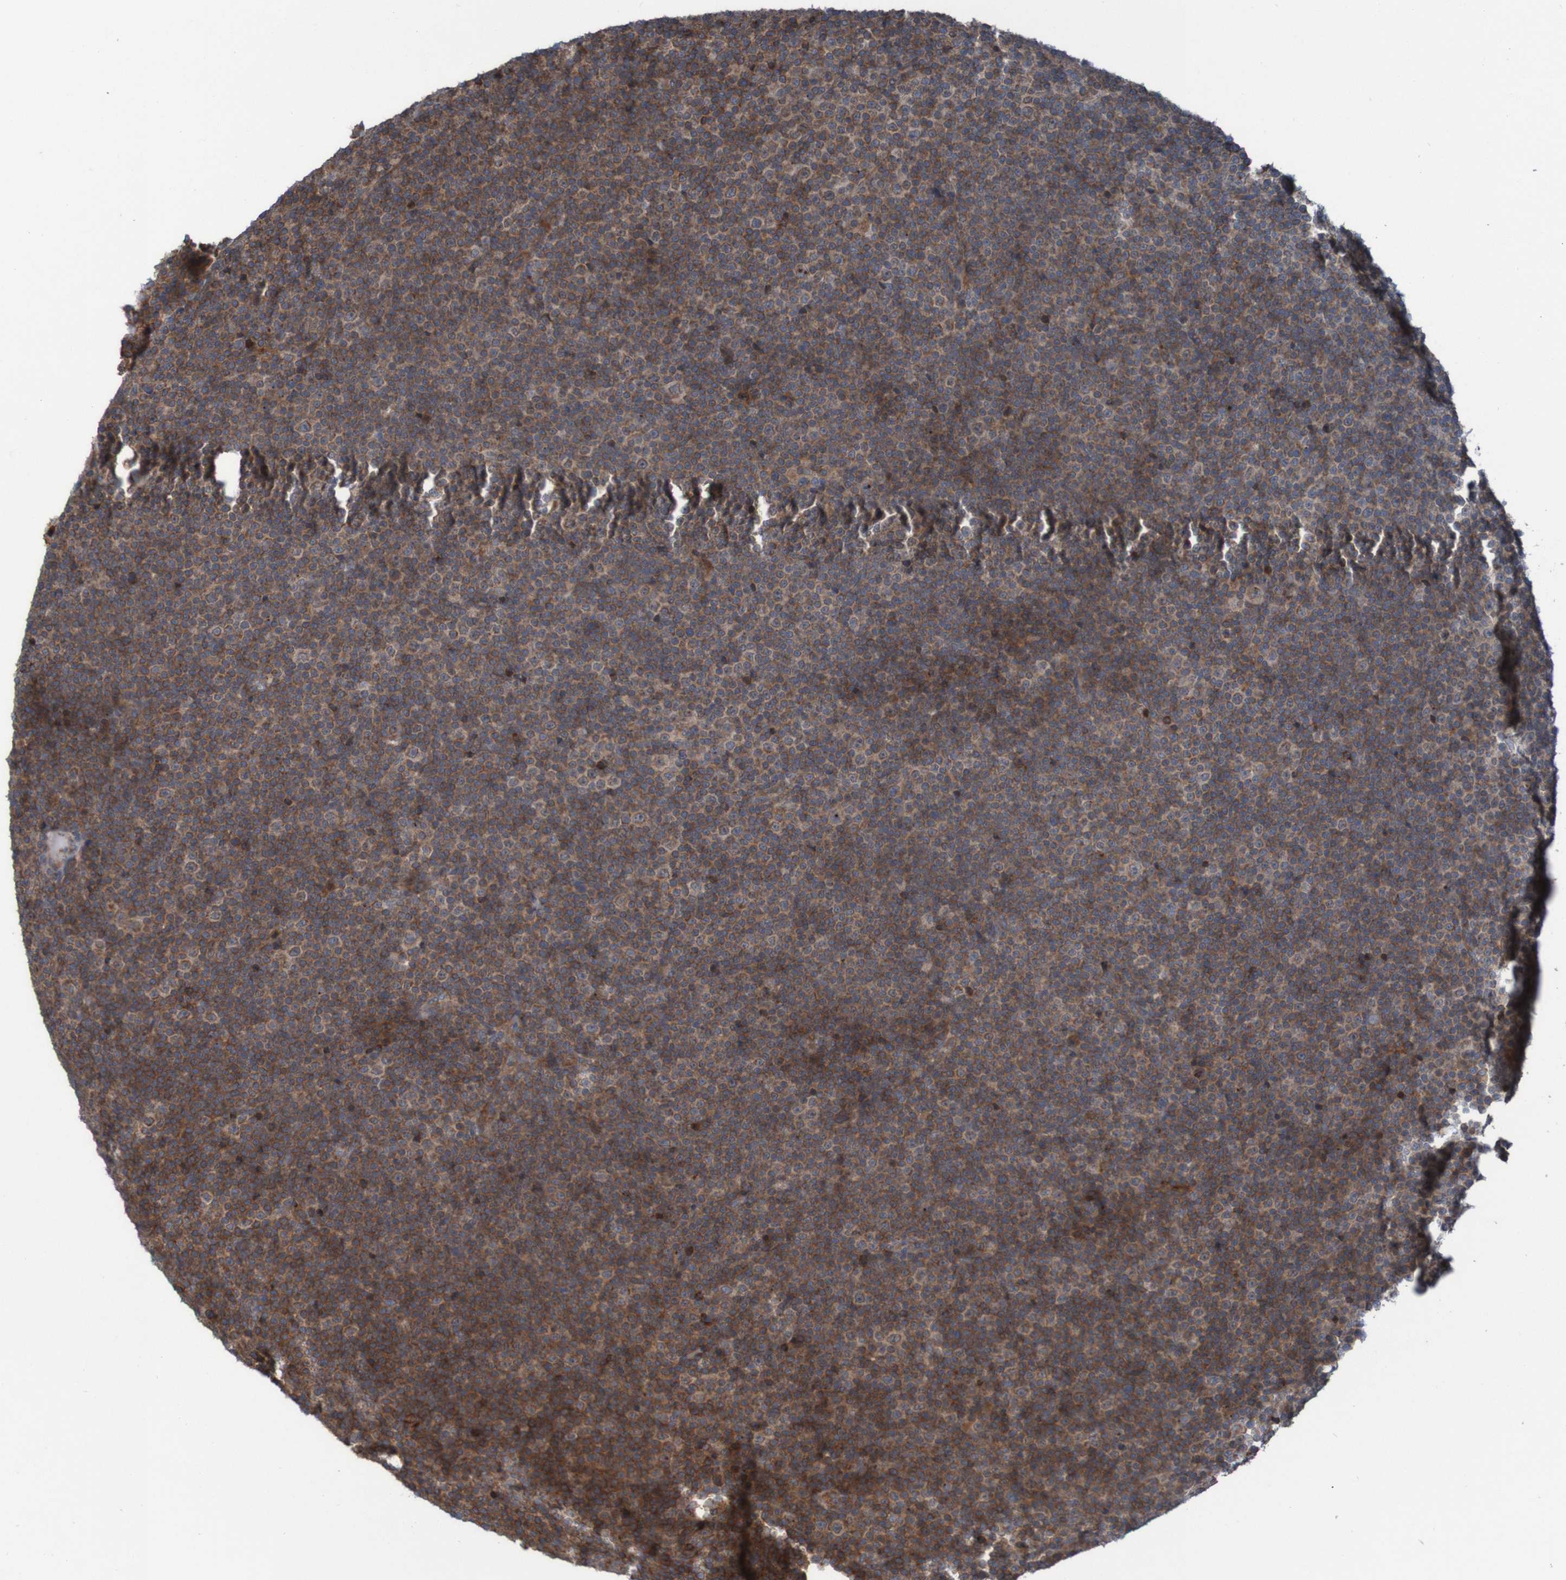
{"staining": {"intensity": "moderate", "quantity": ">75%", "location": "cytoplasmic/membranous,nuclear"}, "tissue": "lymphoma", "cell_type": "Tumor cells", "image_type": "cancer", "snomed": [{"axis": "morphology", "description": "Malignant lymphoma, non-Hodgkin's type, Low grade"}, {"axis": "topography", "description": "Lymph node"}], "caption": "The photomicrograph exhibits staining of malignant lymphoma, non-Hodgkin's type (low-grade), revealing moderate cytoplasmic/membranous and nuclear protein positivity (brown color) within tumor cells.", "gene": "PDGFB", "patient": {"sex": "female", "age": 67}}